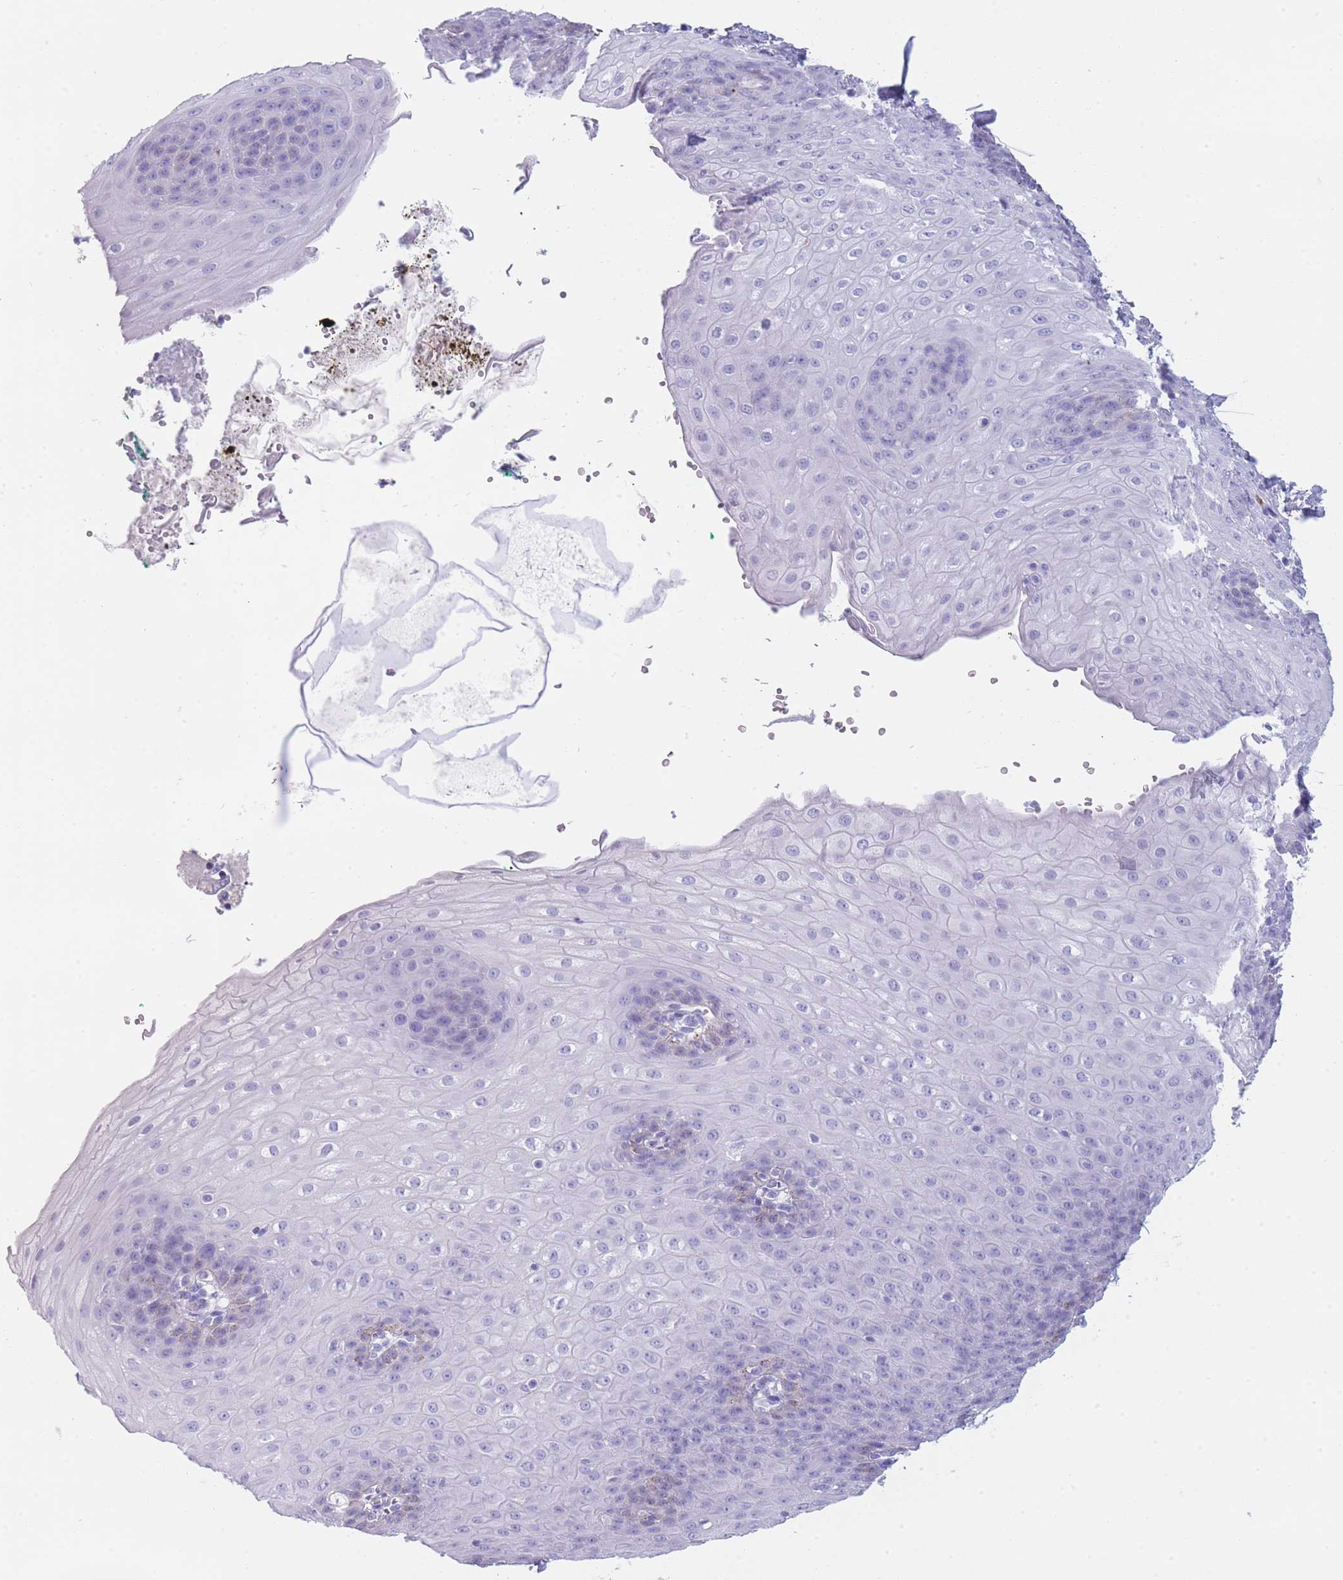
{"staining": {"intensity": "negative", "quantity": "none", "location": "none"}, "tissue": "esophagus", "cell_type": "Squamous epithelial cells", "image_type": "normal", "snomed": [{"axis": "morphology", "description": "Normal tissue, NOS"}, {"axis": "topography", "description": "Esophagus"}], "caption": "An IHC photomicrograph of benign esophagus is shown. There is no staining in squamous epithelial cells of esophagus. (DAB (3,3'-diaminobenzidine) IHC visualized using brightfield microscopy, high magnification).", "gene": "GAA", "patient": {"sex": "male", "age": 71}}